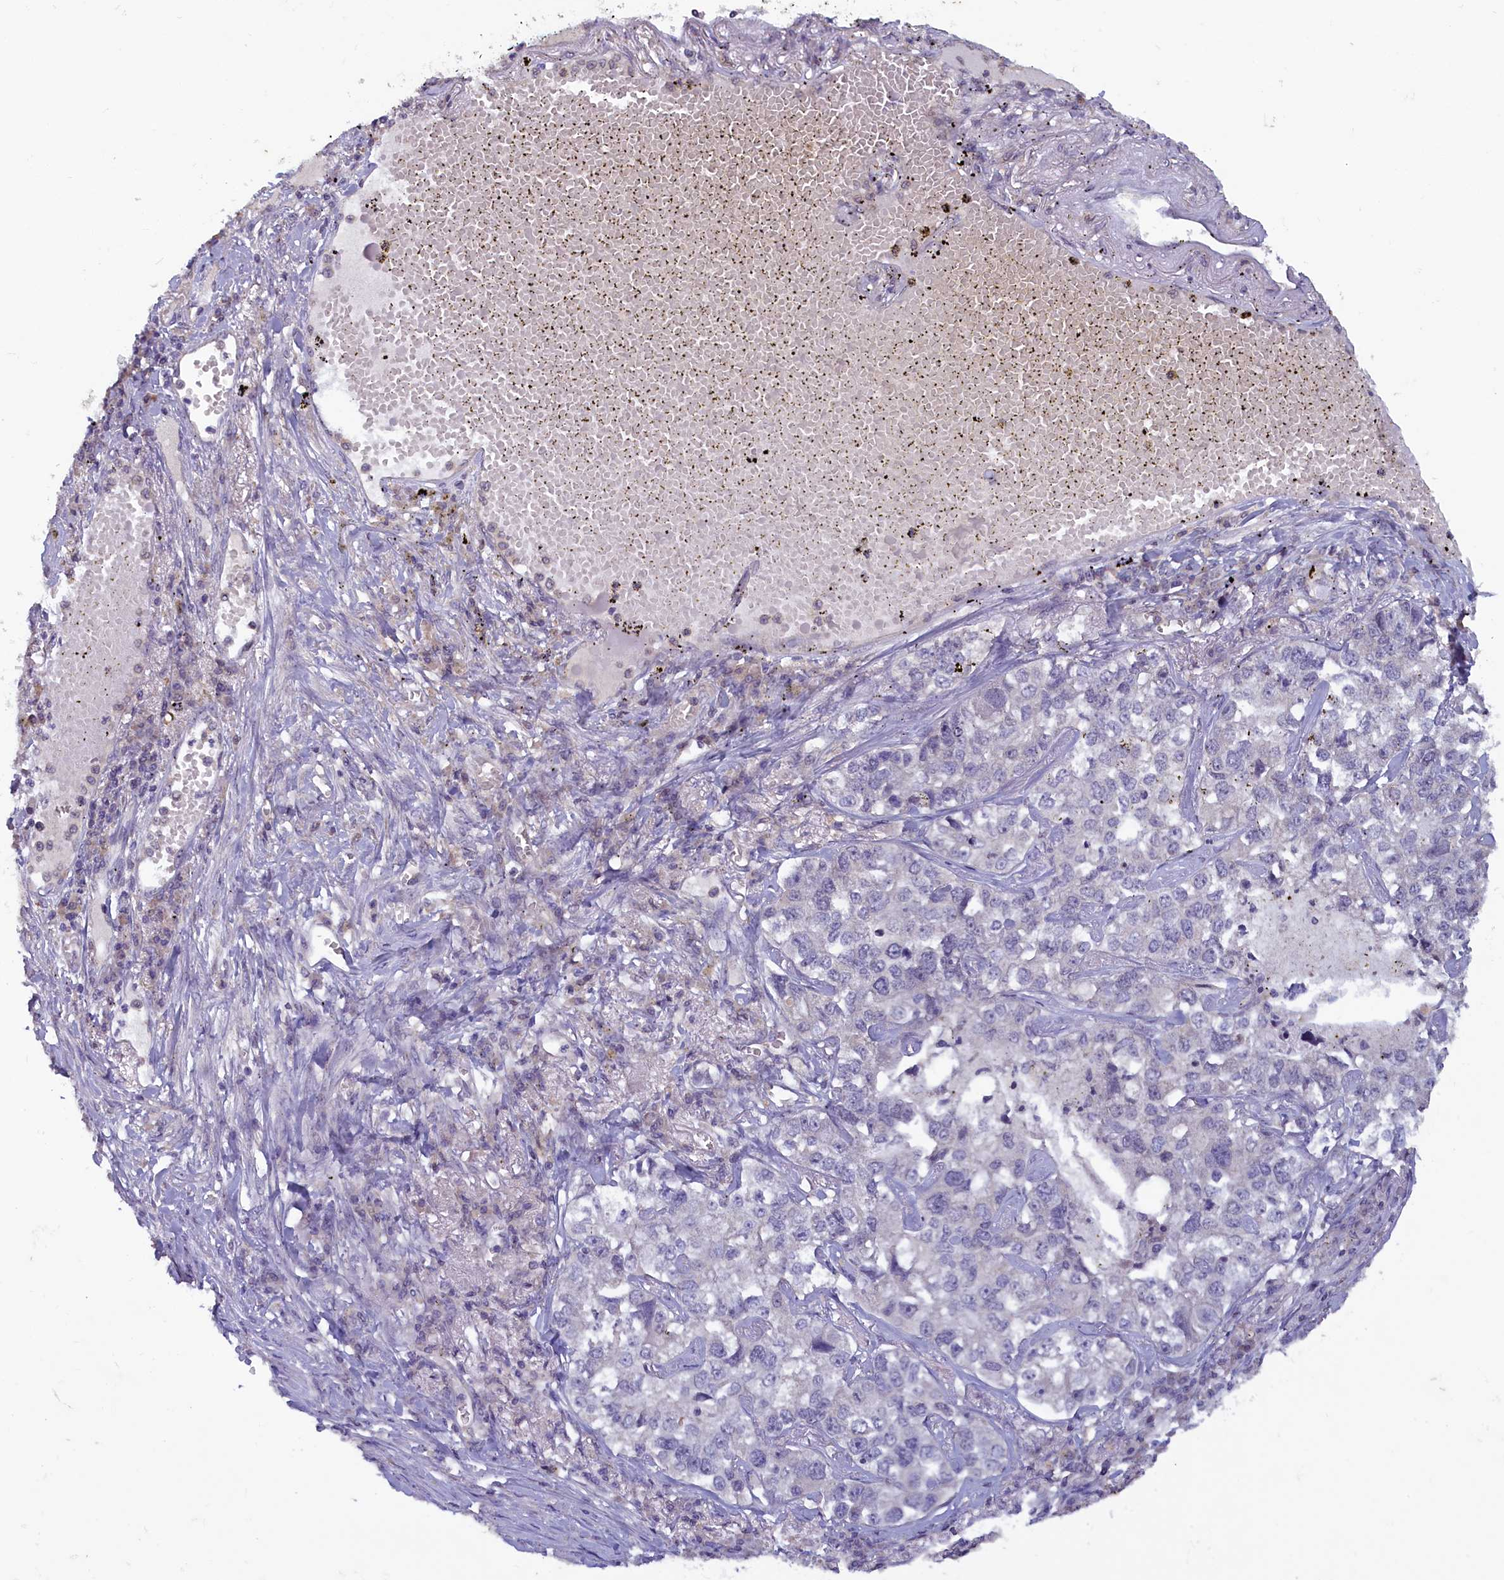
{"staining": {"intensity": "negative", "quantity": "none", "location": "none"}, "tissue": "lung cancer", "cell_type": "Tumor cells", "image_type": "cancer", "snomed": [{"axis": "morphology", "description": "Adenocarcinoma, NOS"}, {"axis": "topography", "description": "Lung"}], "caption": "Human lung cancer (adenocarcinoma) stained for a protein using immunohistochemistry demonstrates no expression in tumor cells.", "gene": "NUBP1", "patient": {"sex": "male", "age": 49}}